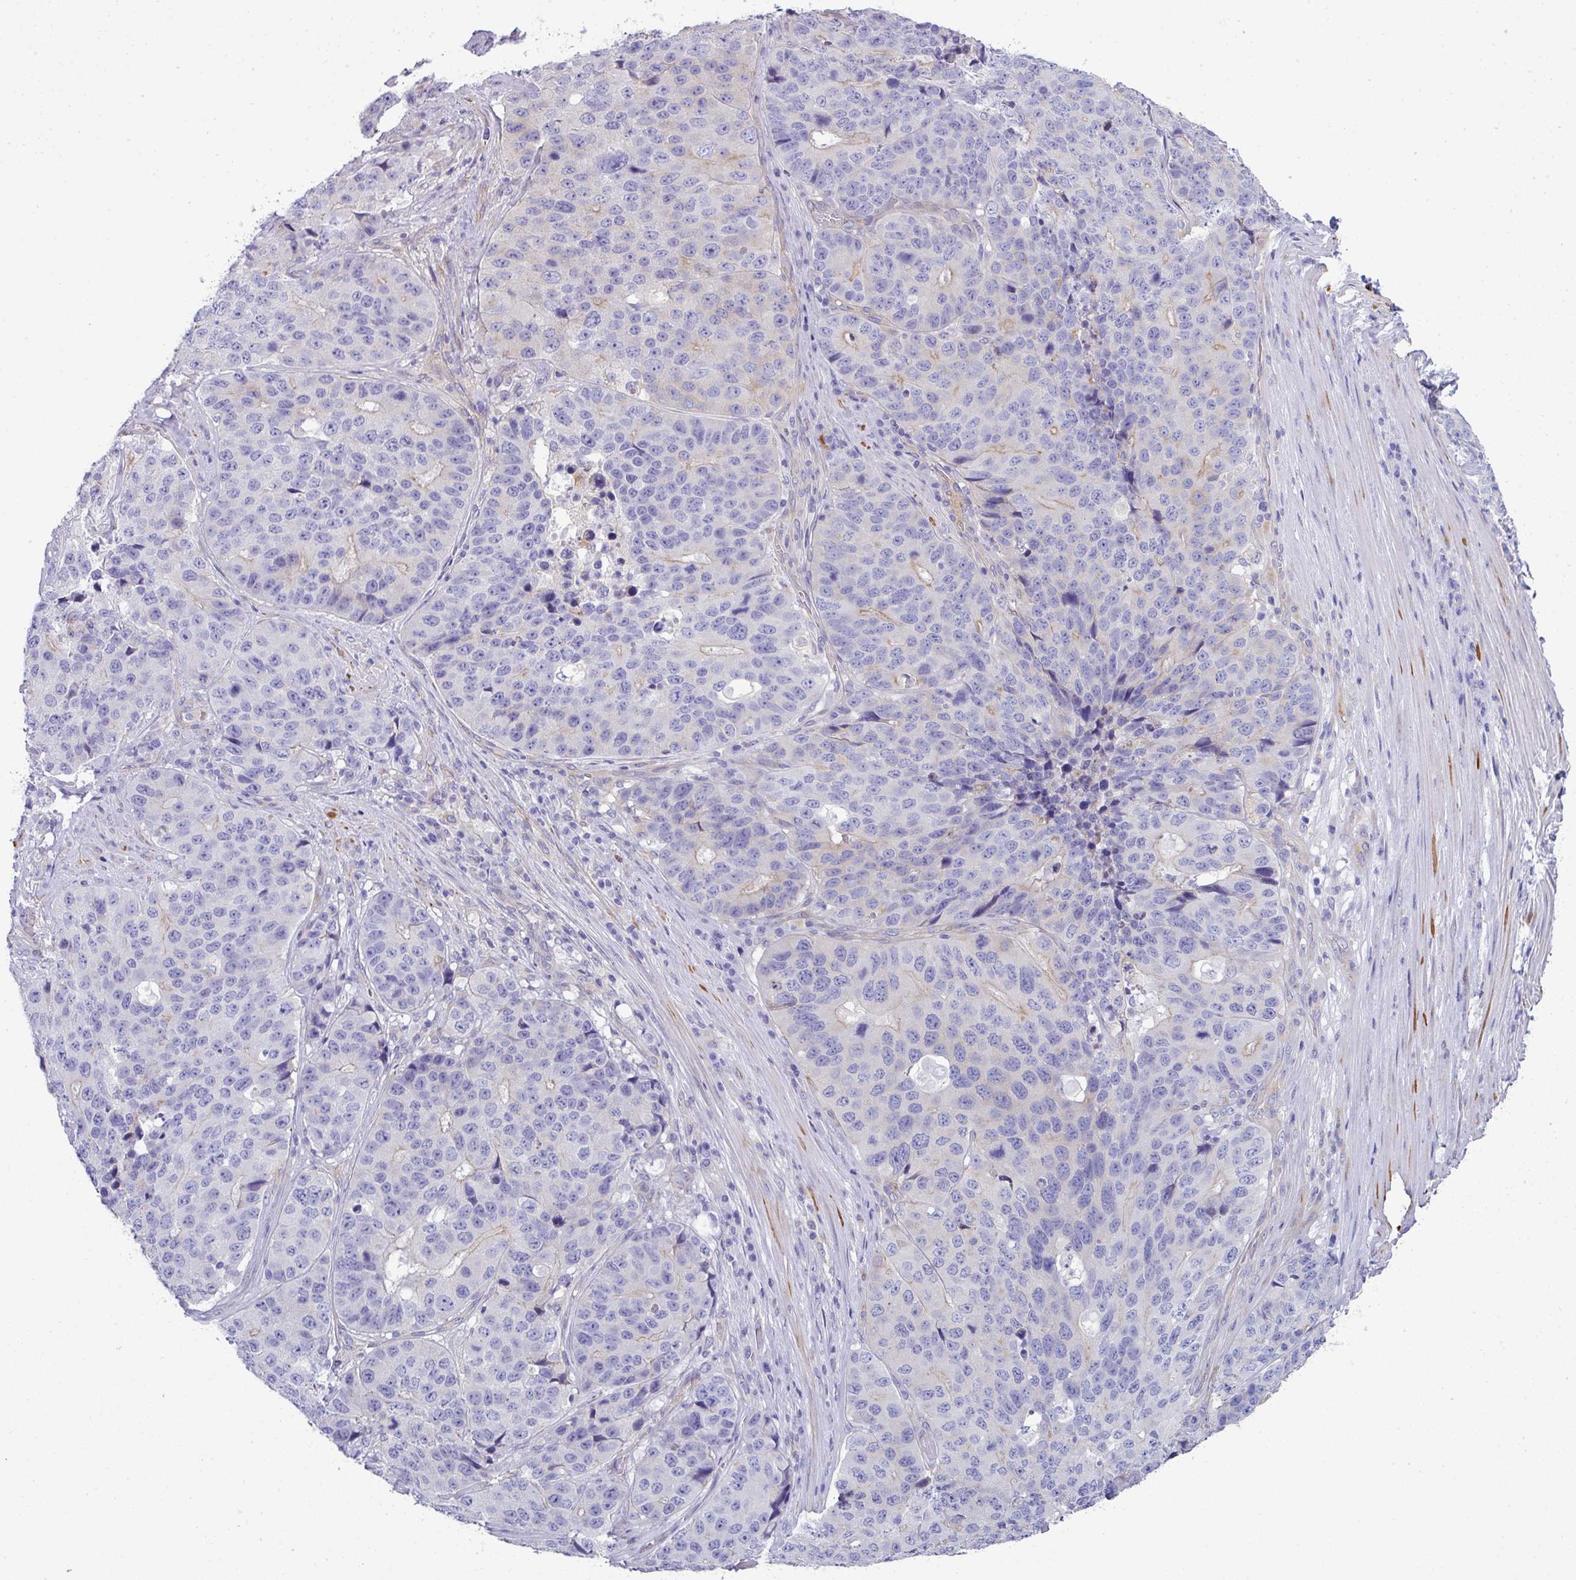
{"staining": {"intensity": "negative", "quantity": "none", "location": "none"}, "tissue": "stomach cancer", "cell_type": "Tumor cells", "image_type": "cancer", "snomed": [{"axis": "morphology", "description": "Adenocarcinoma, NOS"}, {"axis": "topography", "description": "Stomach"}], "caption": "The image reveals no staining of tumor cells in stomach adenocarcinoma.", "gene": "ABCC5", "patient": {"sex": "male", "age": 71}}